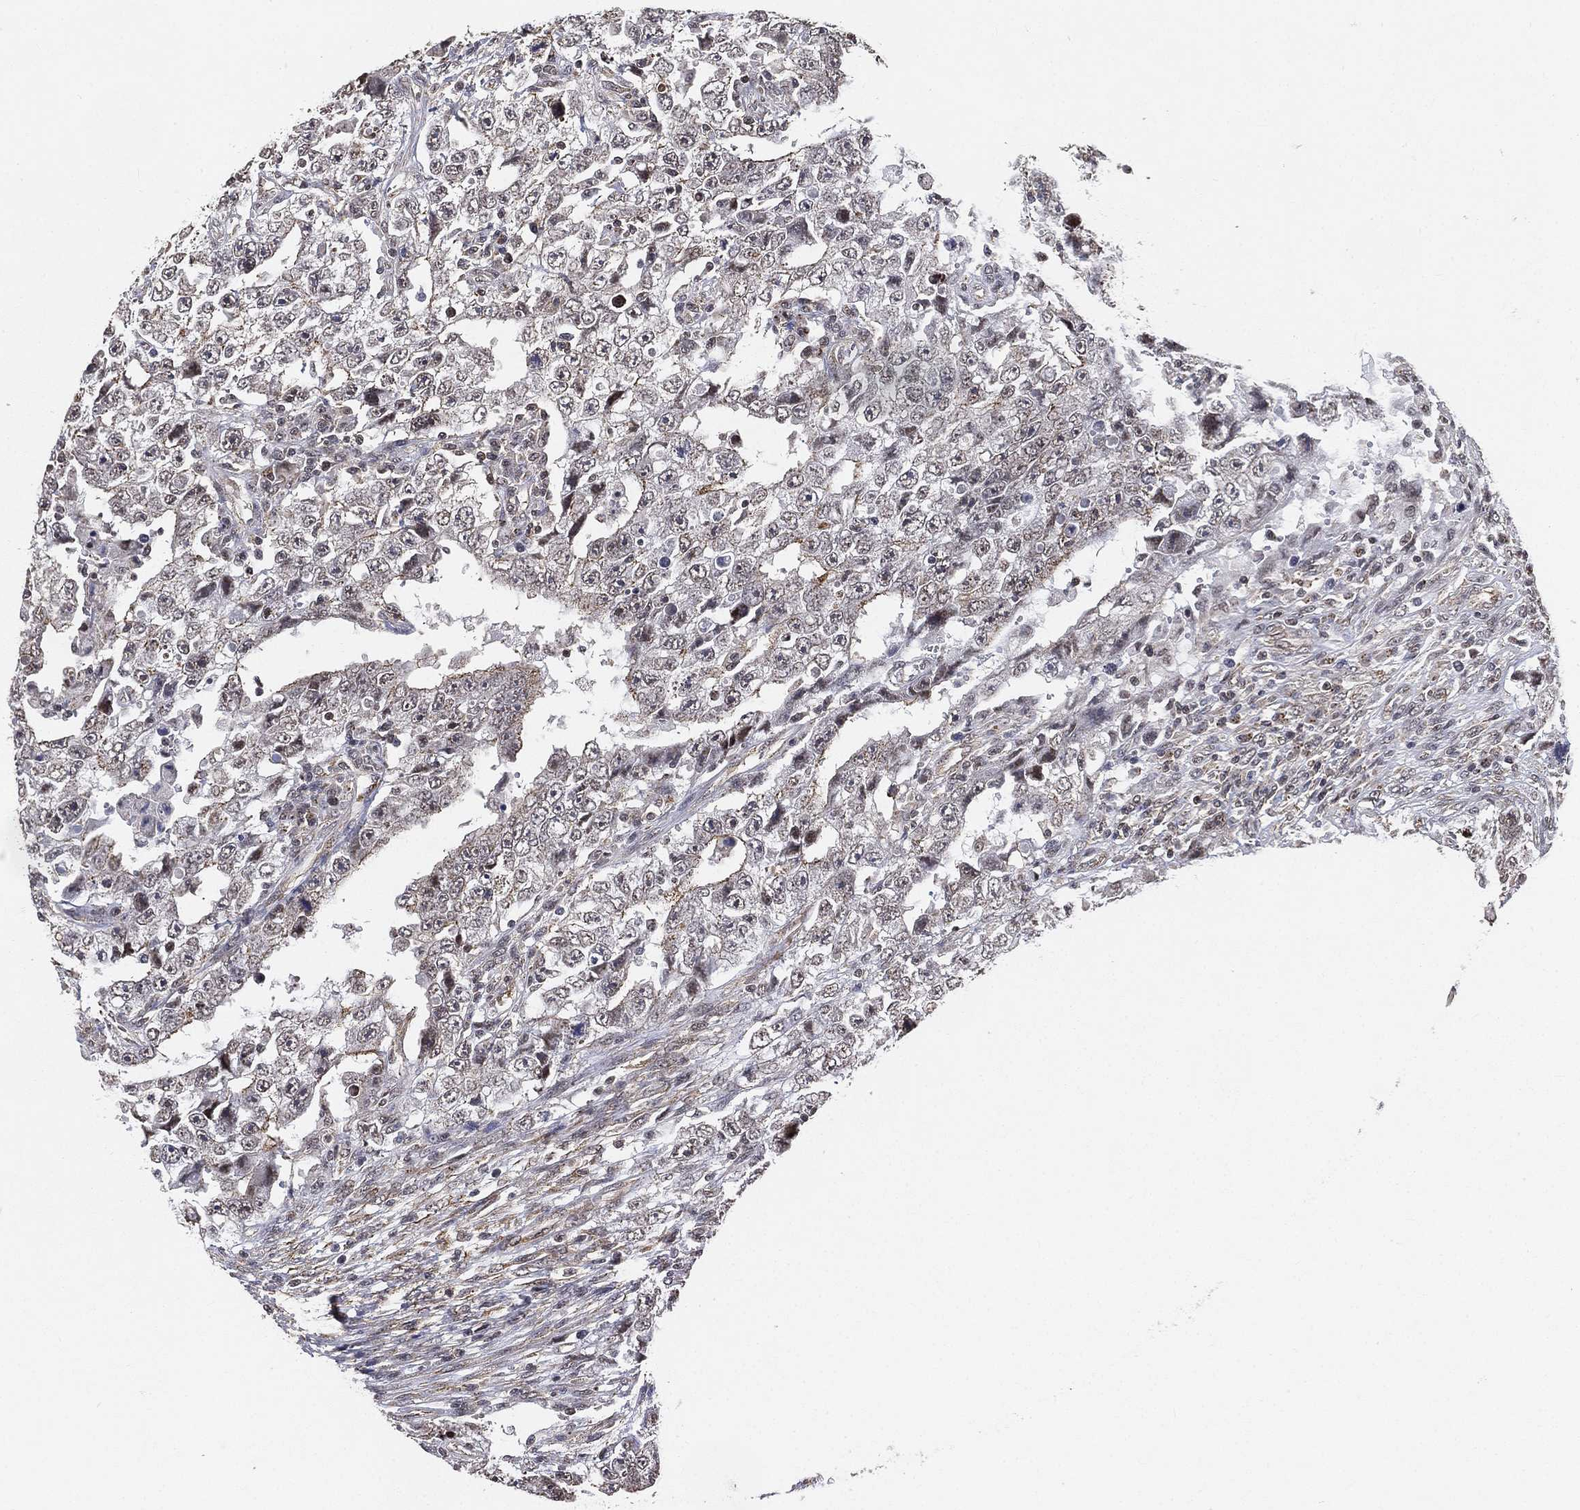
{"staining": {"intensity": "moderate", "quantity": "<25%", "location": "nuclear"}, "tissue": "testis cancer", "cell_type": "Tumor cells", "image_type": "cancer", "snomed": [{"axis": "morphology", "description": "Carcinoma, Embryonal, NOS"}, {"axis": "topography", "description": "Testis"}], "caption": "IHC of human testis embryonal carcinoma reveals low levels of moderate nuclear expression in about <25% of tumor cells.", "gene": "RSRC2", "patient": {"sex": "male", "age": 26}}